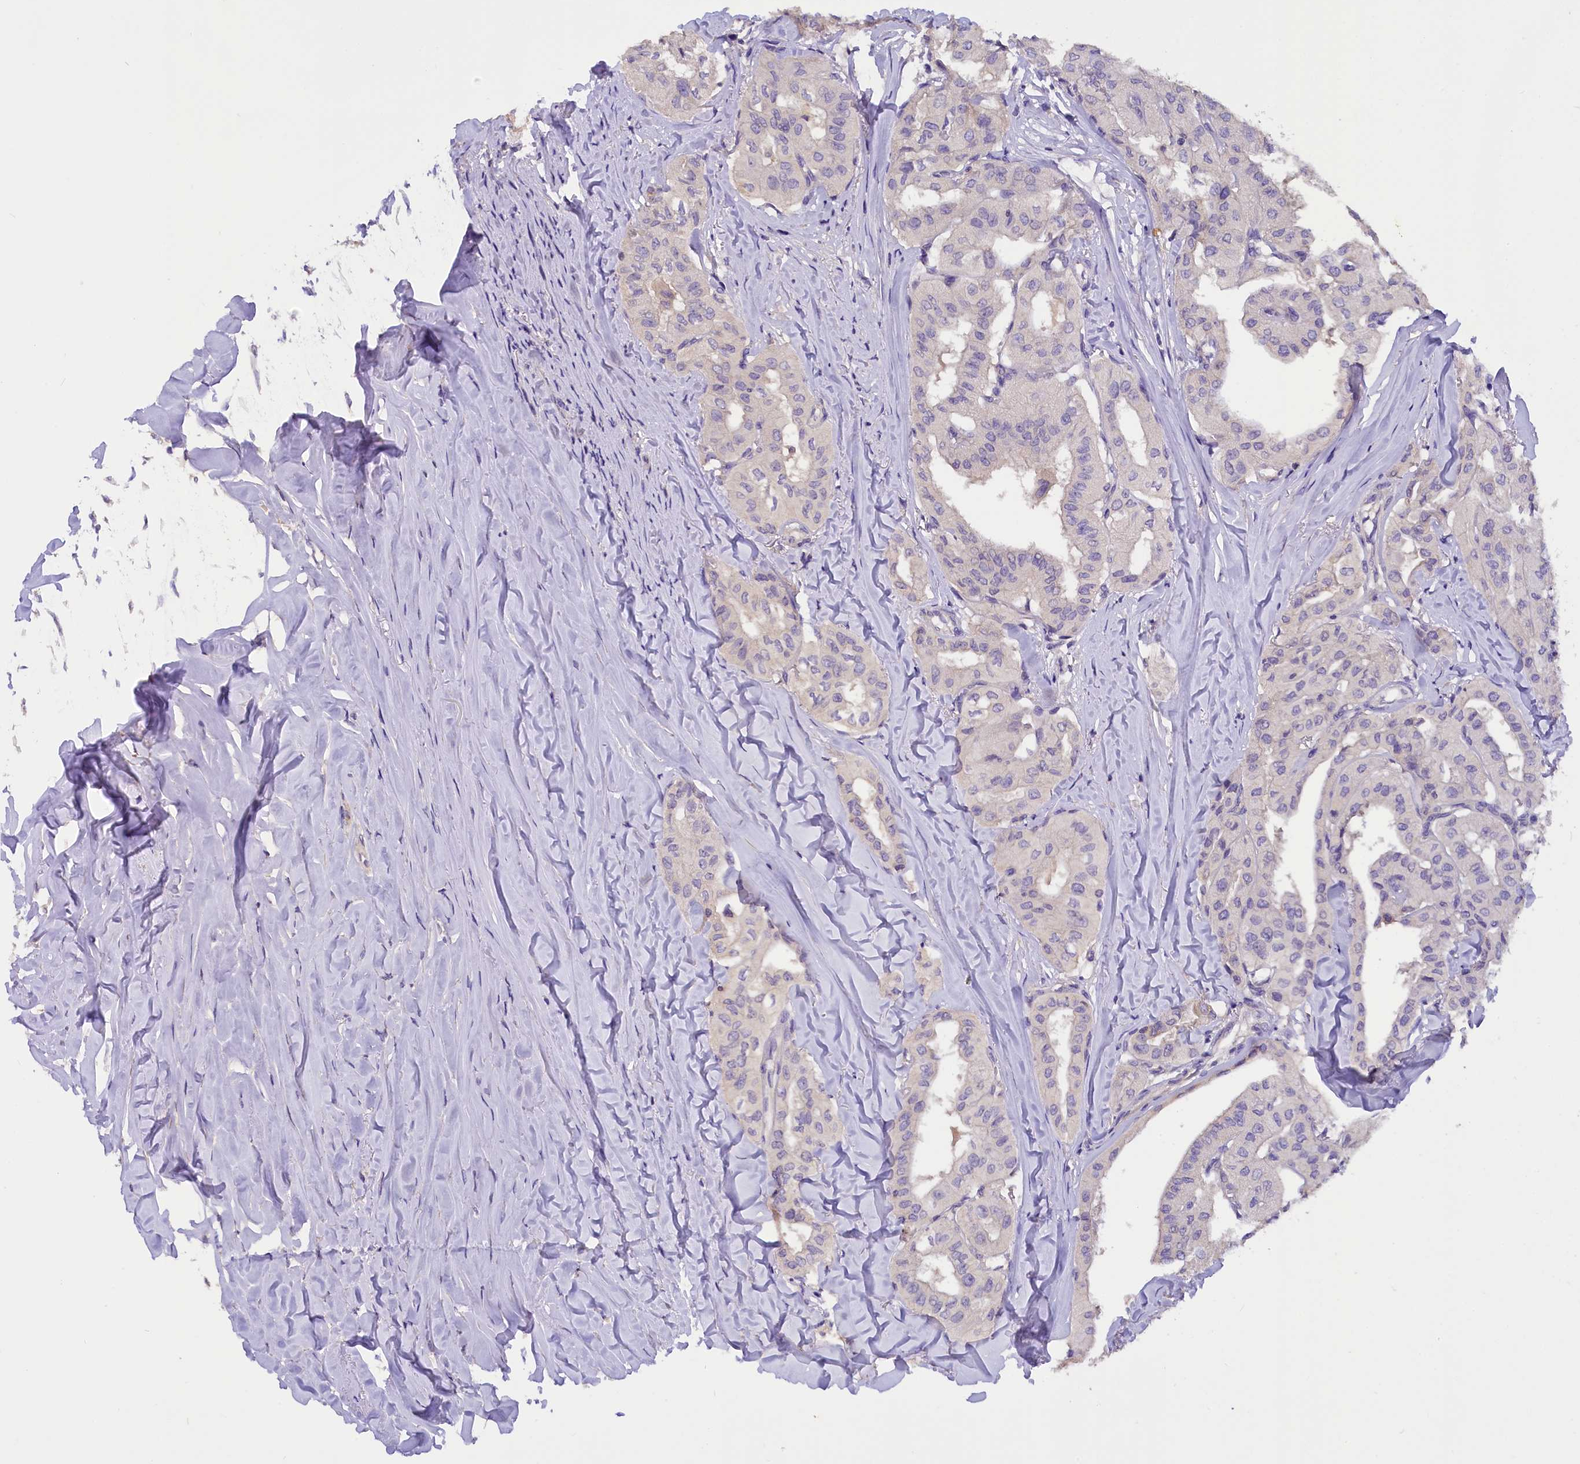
{"staining": {"intensity": "negative", "quantity": "none", "location": "none"}, "tissue": "thyroid cancer", "cell_type": "Tumor cells", "image_type": "cancer", "snomed": [{"axis": "morphology", "description": "Papillary adenocarcinoma, NOS"}, {"axis": "topography", "description": "Thyroid gland"}], "caption": "A micrograph of human thyroid cancer is negative for staining in tumor cells.", "gene": "AP3B2", "patient": {"sex": "female", "age": 59}}